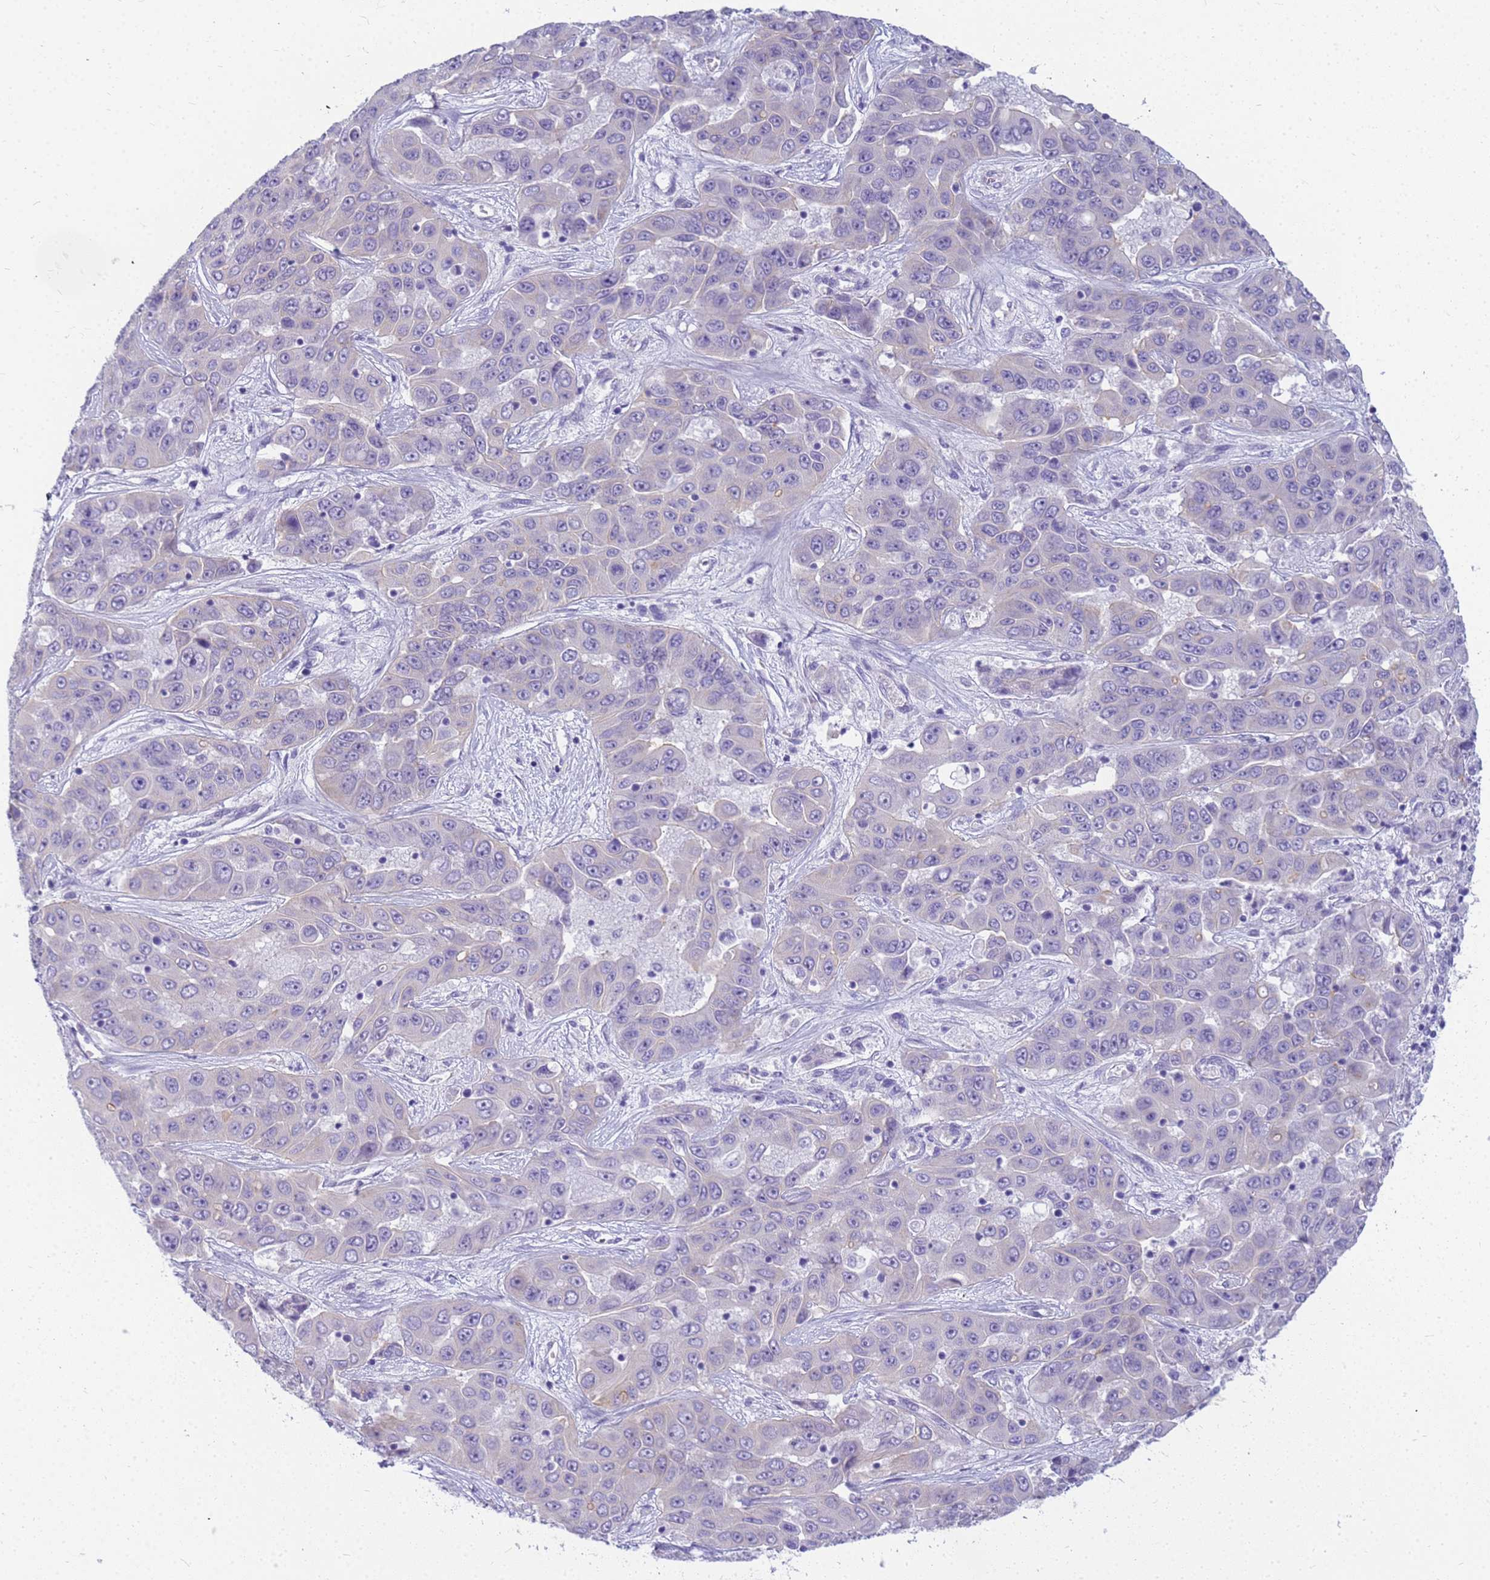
{"staining": {"intensity": "negative", "quantity": "none", "location": "none"}, "tissue": "liver cancer", "cell_type": "Tumor cells", "image_type": "cancer", "snomed": [{"axis": "morphology", "description": "Cholangiocarcinoma"}, {"axis": "topography", "description": "Liver"}], "caption": "Tumor cells are negative for protein expression in human liver cancer. (DAB immunohistochemistry, high magnification).", "gene": "RNASE2", "patient": {"sex": "female", "age": 52}}